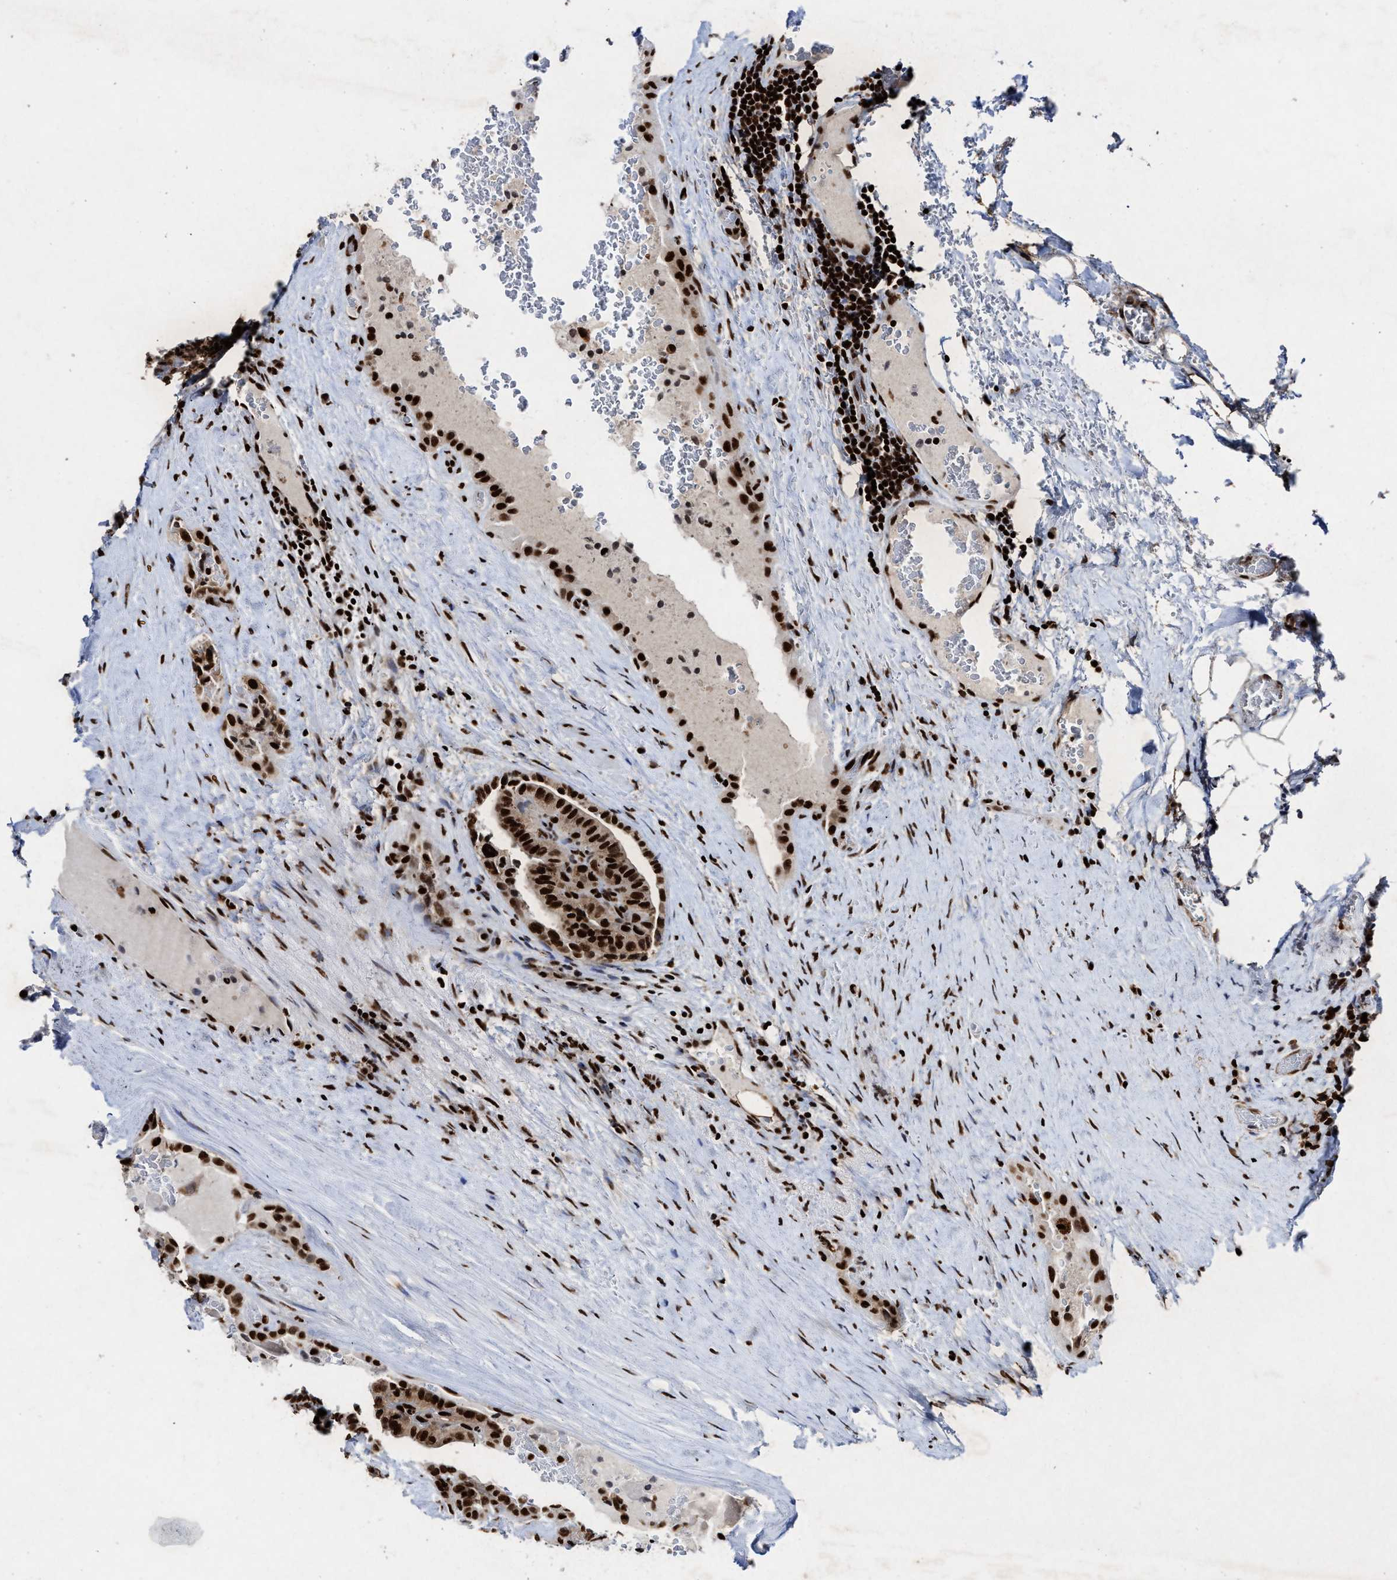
{"staining": {"intensity": "strong", "quantity": ">75%", "location": "cytoplasmic/membranous,nuclear"}, "tissue": "thyroid cancer", "cell_type": "Tumor cells", "image_type": "cancer", "snomed": [{"axis": "morphology", "description": "Papillary adenocarcinoma, NOS"}, {"axis": "topography", "description": "Thyroid gland"}], "caption": "Thyroid cancer tissue displays strong cytoplasmic/membranous and nuclear staining in approximately >75% of tumor cells, visualized by immunohistochemistry.", "gene": "ALYREF", "patient": {"sex": "male", "age": 77}}